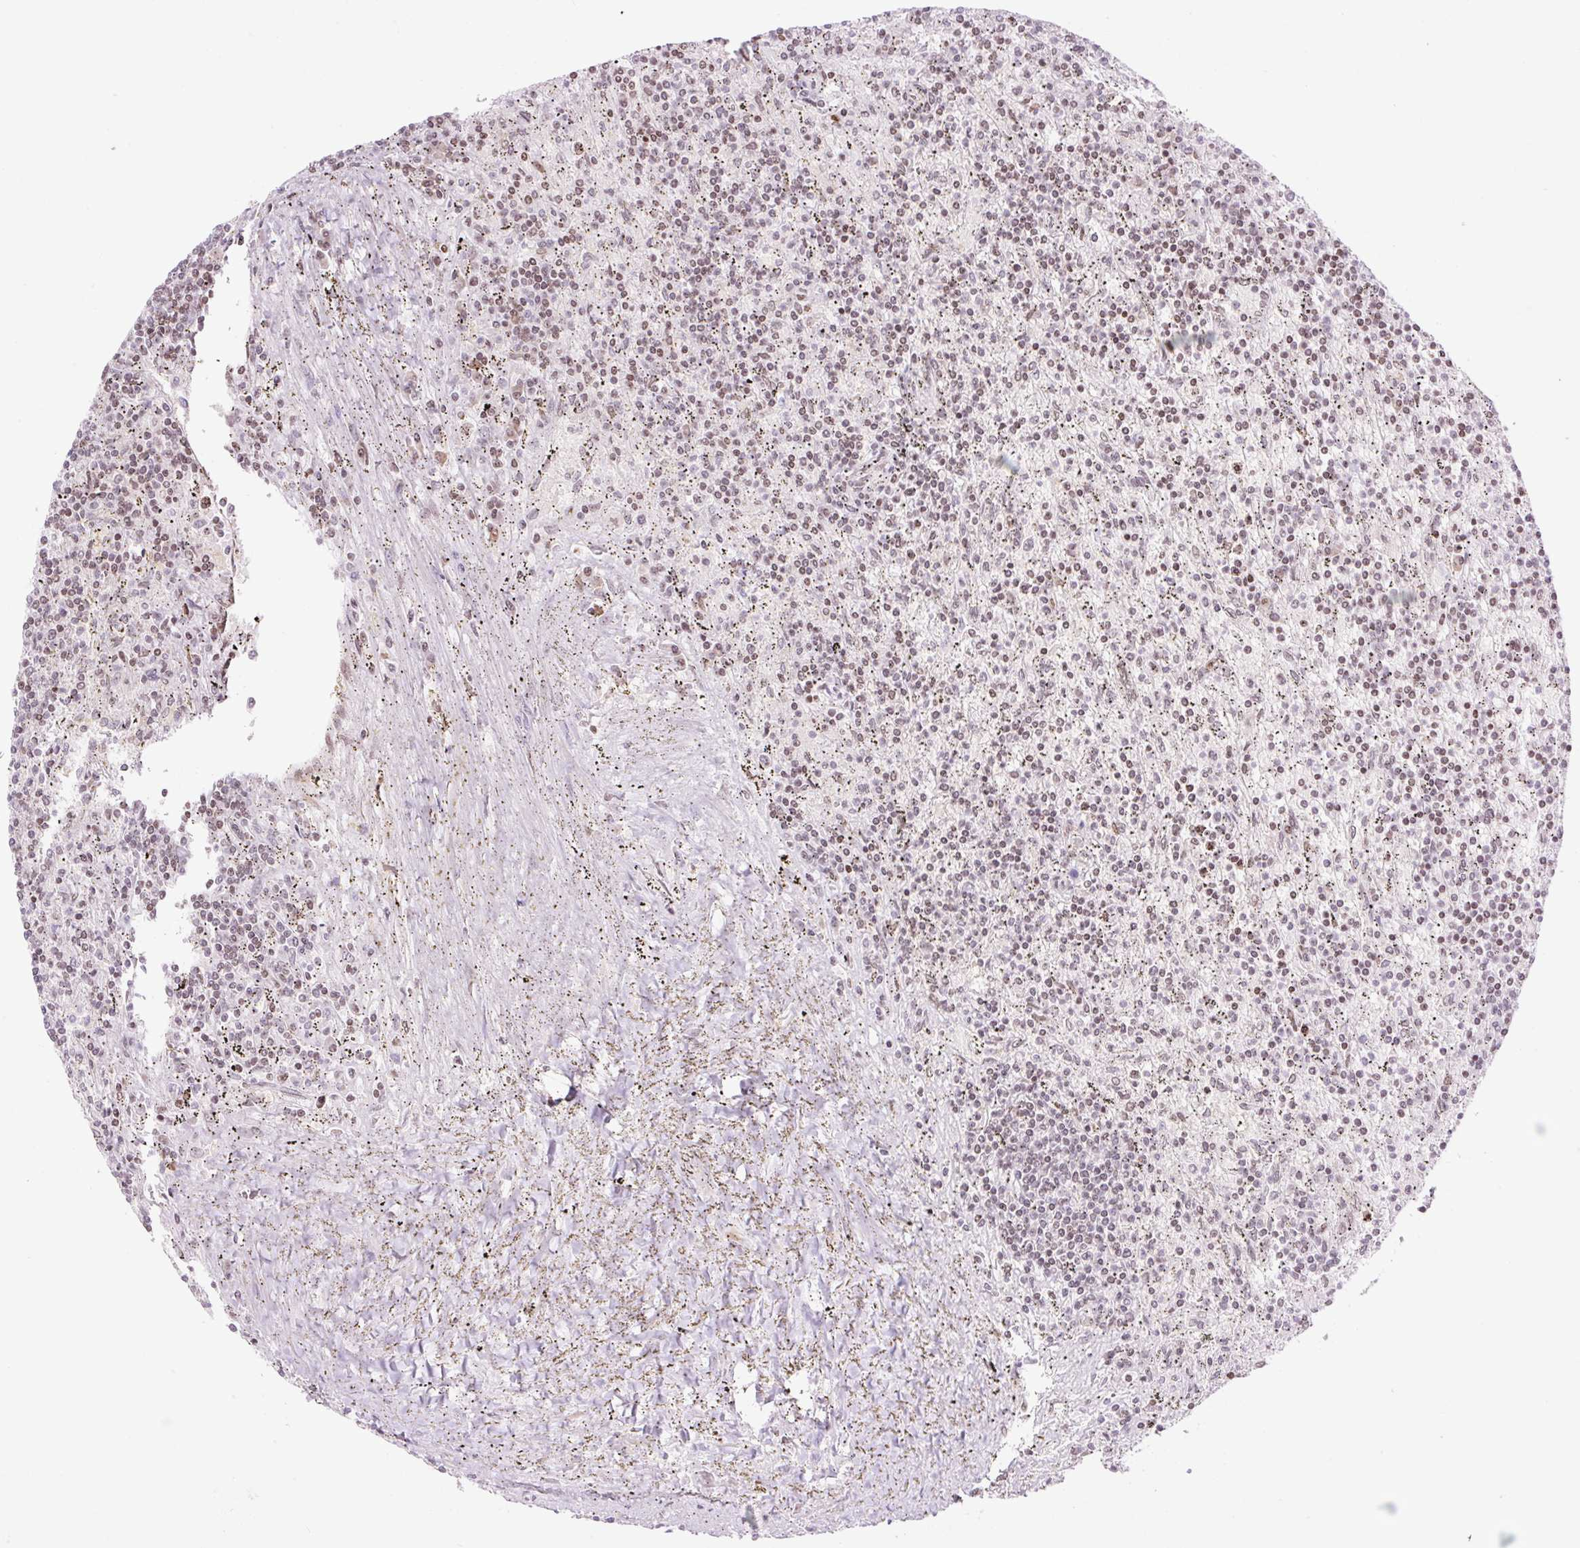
{"staining": {"intensity": "weak", "quantity": "25%-75%", "location": "nuclear"}, "tissue": "lymphoma", "cell_type": "Tumor cells", "image_type": "cancer", "snomed": [{"axis": "morphology", "description": "Malignant lymphoma, non-Hodgkin's type, Low grade"}, {"axis": "topography", "description": "Spleen"}], "caption": "Immunohistochemical staining of human lymphoma demonstrates low levels of weak nuclear positivity in about 25%-75% of tumor cells.", "gene": "ZNF417", "patient": {"sex": "male", "age": 76}}